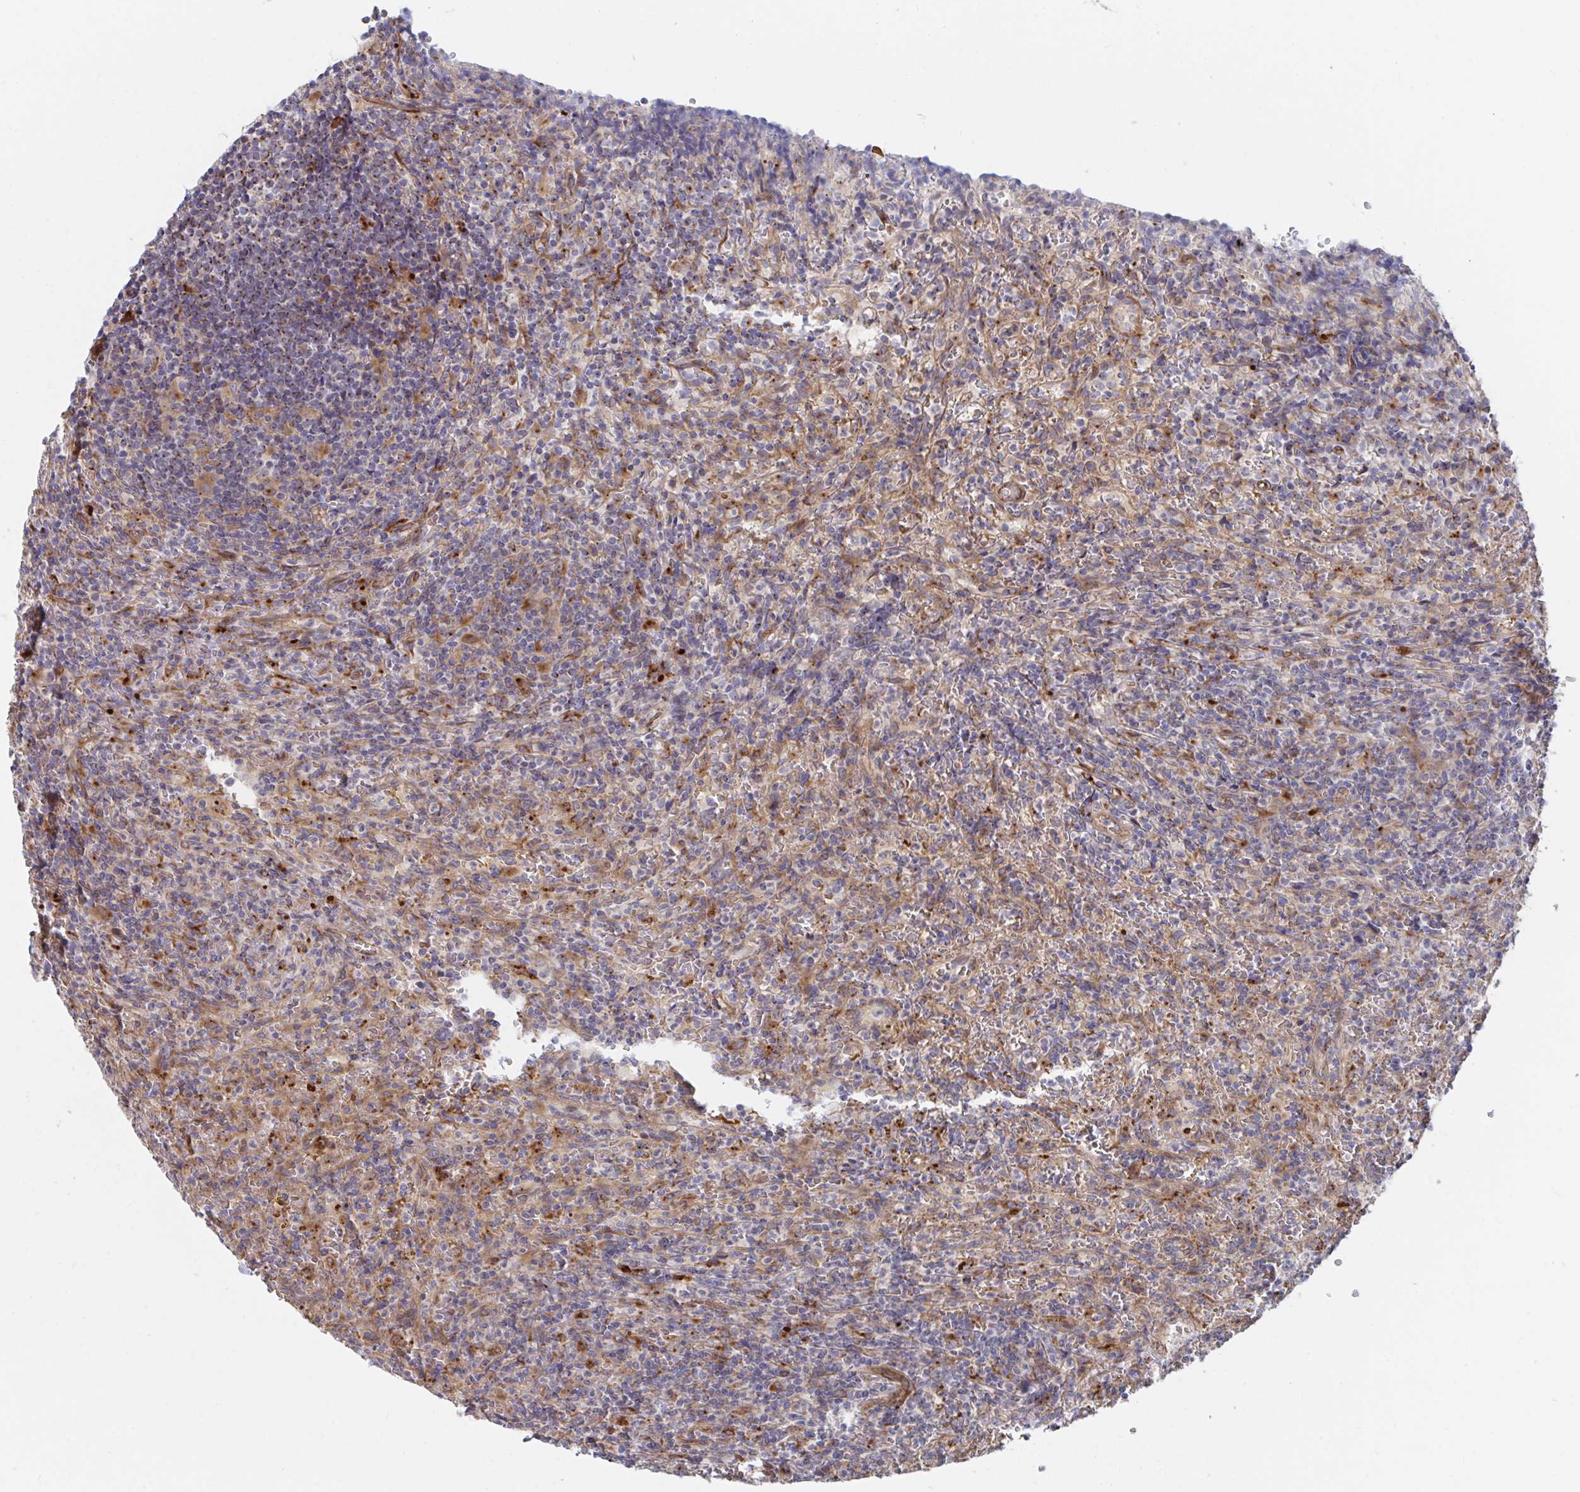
{"staining": {"intensity": "moderate", "quantity": "<25%", "location": "cytoplasmic/membranous"}, "tissue": "lymphoma", "cell_type": "Tumor cells", "image_type": "cancer", "snomed": [{"axis": "morphology", "description": "Malignant lymphoma, non-Hodgkin's type, Low grade"}, {"axis": "topography", "description": "Spleen"}], "caption": "Low-grade malignant lymphoma, non-Hodgkin's type stained for a protein (brown) displays moderate cytoplasmic/membranous positive expression in approximately <25% of tumor cells.", "gene": "FJX1", "patient": {"sex": "female", "age": 70}}